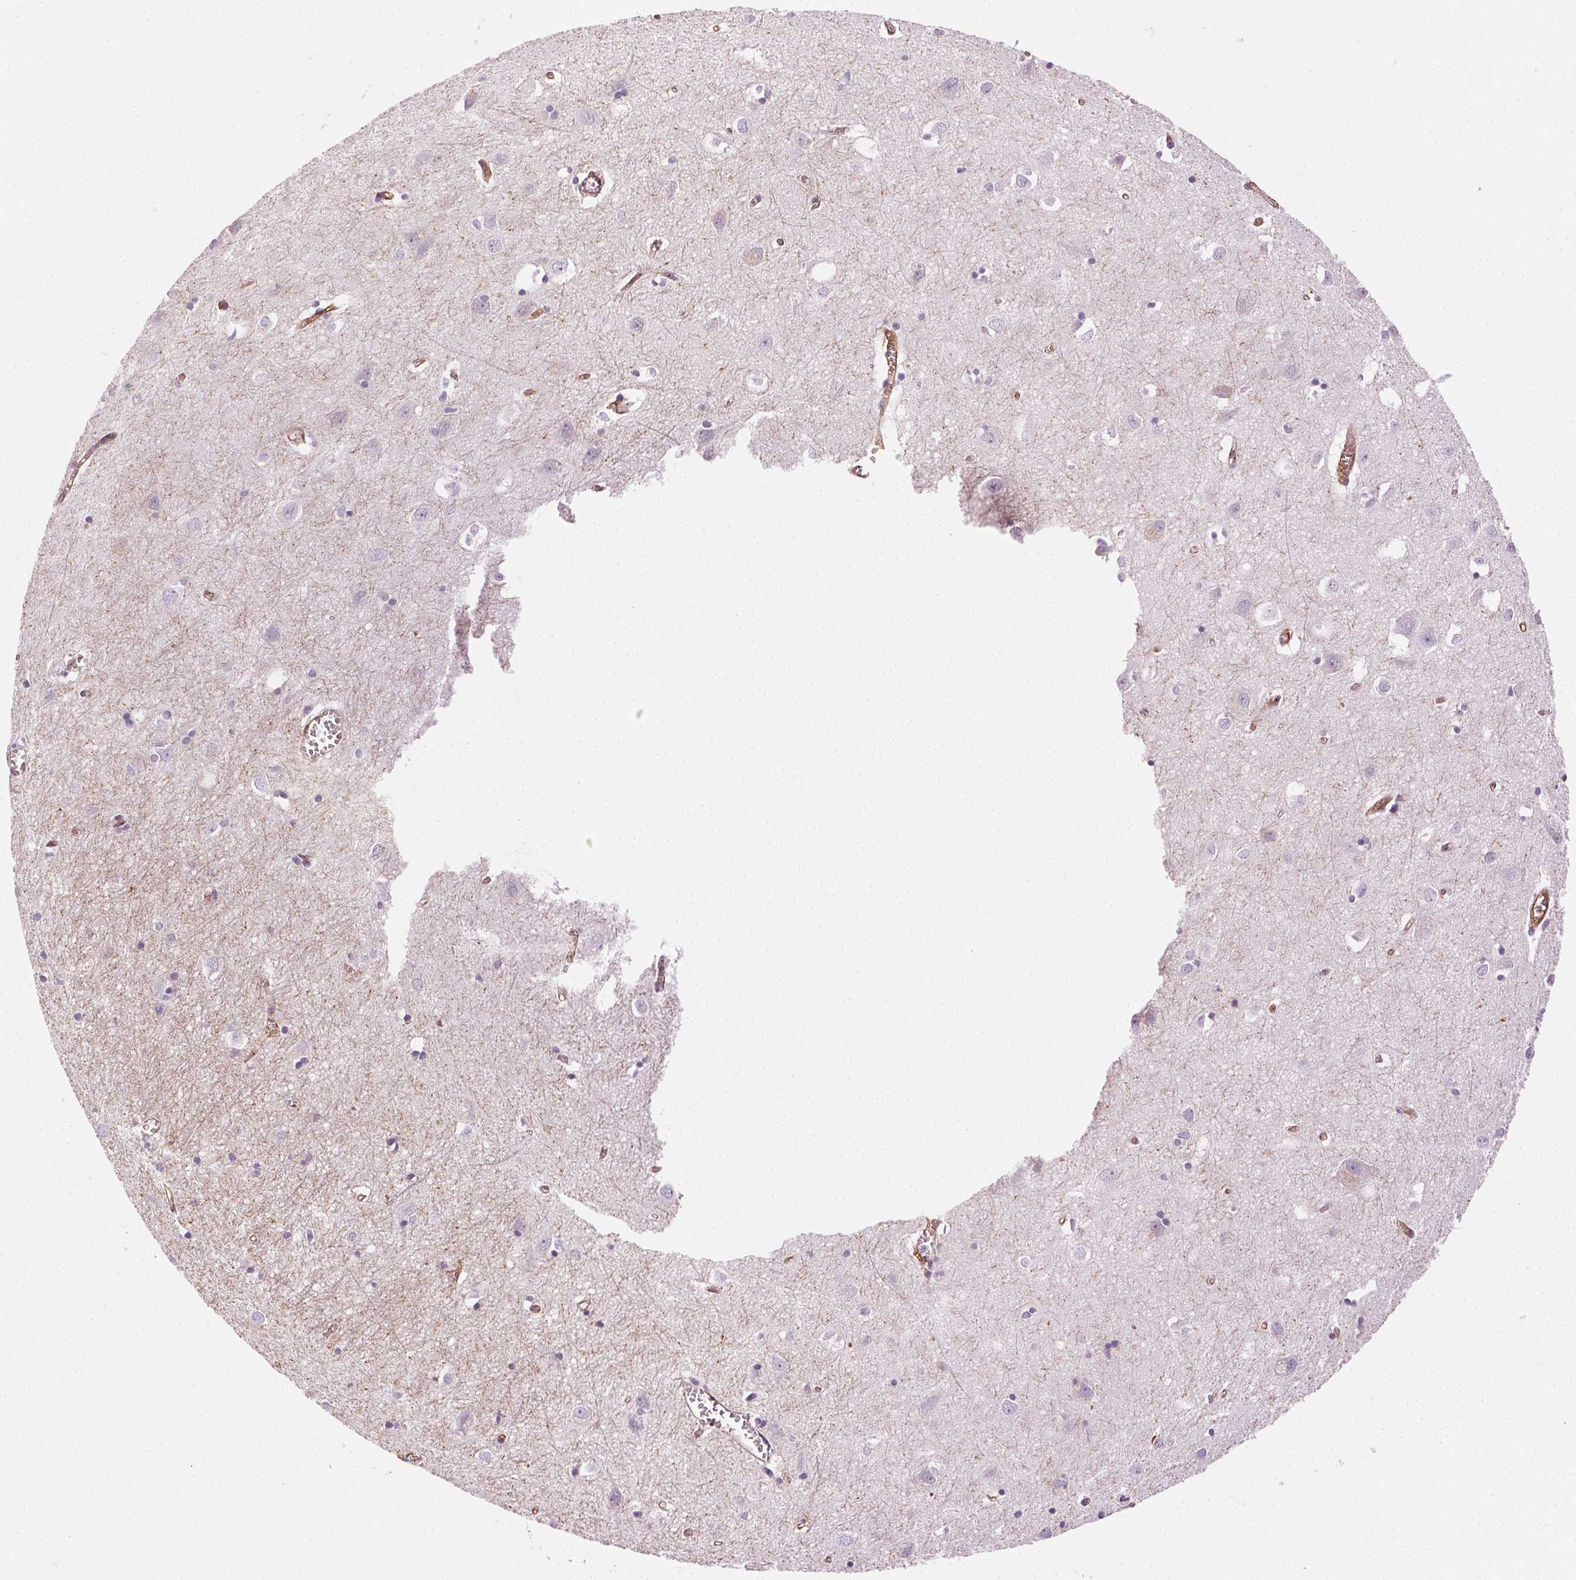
{"staining": {"intensity": "moderate", "quantity": "25%-75%", "location": "cytoplasmic/membranous"}, "tissue": "cerebral cortex", "cell_type": "Endothelial cells", "image_type": "normal", "snomed": [{"axis": "morphology", "description": "Normal tissue, NOS"}, {"axis": "topography", "description": "Cerebral cortex"}], "caption": "A high-resolution photomicrograph shows immunohistochemistry staining of benign cerebral cortex, which shows moderate cytoplasmic/membranous positivity in approximately 25%-75% of endothelial cells. Using DAB (brown) and hematoxylin (blue) stains, captured at high magnification using brightfield microscopy.", "gene": "AIF1L", "patient": {"sex": "male", "age": 70}}